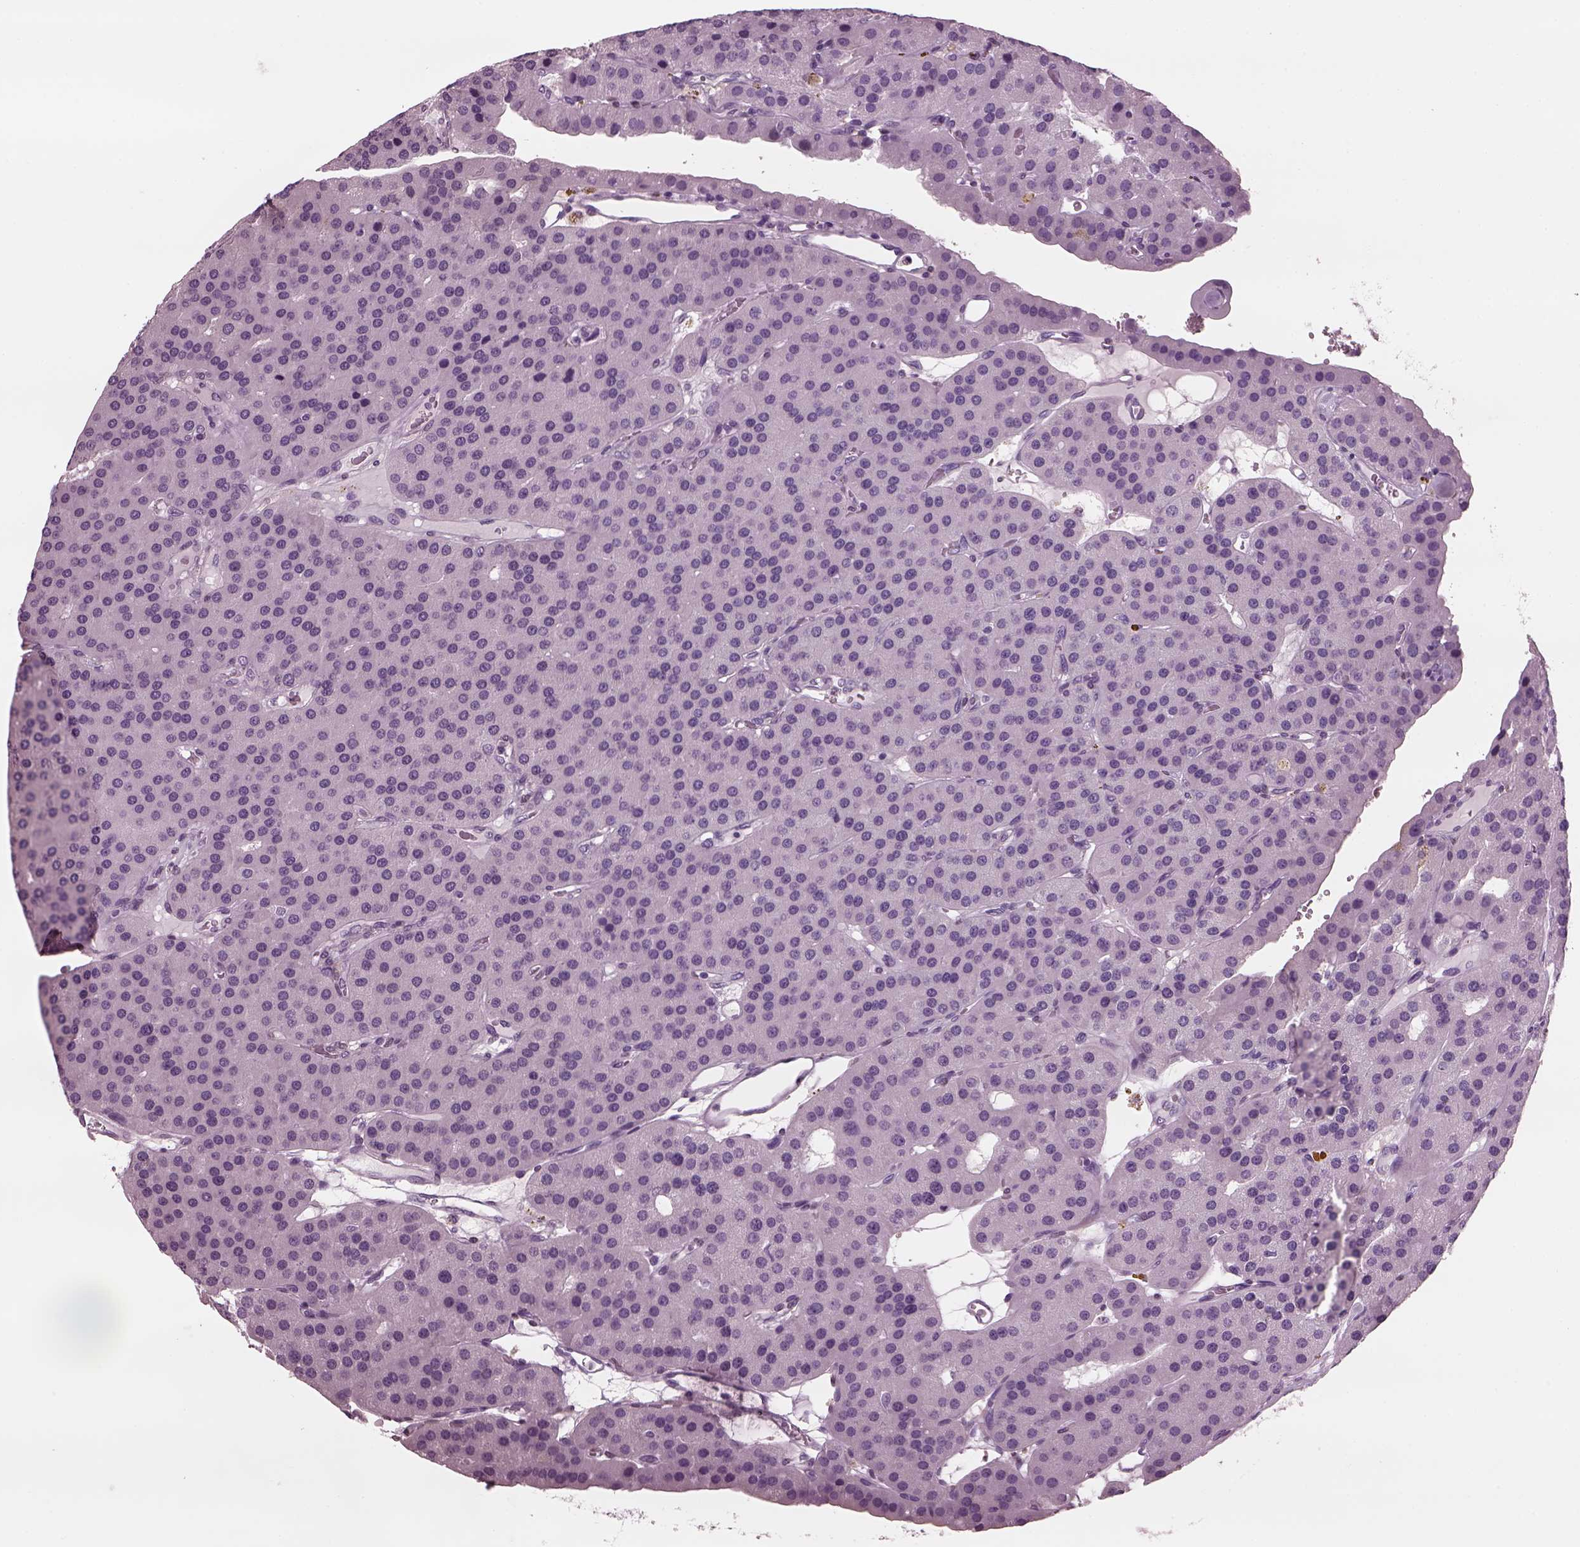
{"staining": {"intensity": "negative", "quantity": "none", "location": "none"}, "tissue": "parathyroid gland", "cell_type": "Glandular cells", "image_type": "normal", "snomed": [{"axis": "morphology", "description": "Normal tissue, NOS"}, {"axis": "morphology", "description": "Adenoma, NOS"}, {"axis": "topography", "description": "Parathyroid gland"}], "caption": "This is an immunohistochemistry histopathology image of normal parathyroid gland. There is no positivity in glandular cells.", "gene": "TPPP2", "patient": {"sex": "female", "age": 86}}